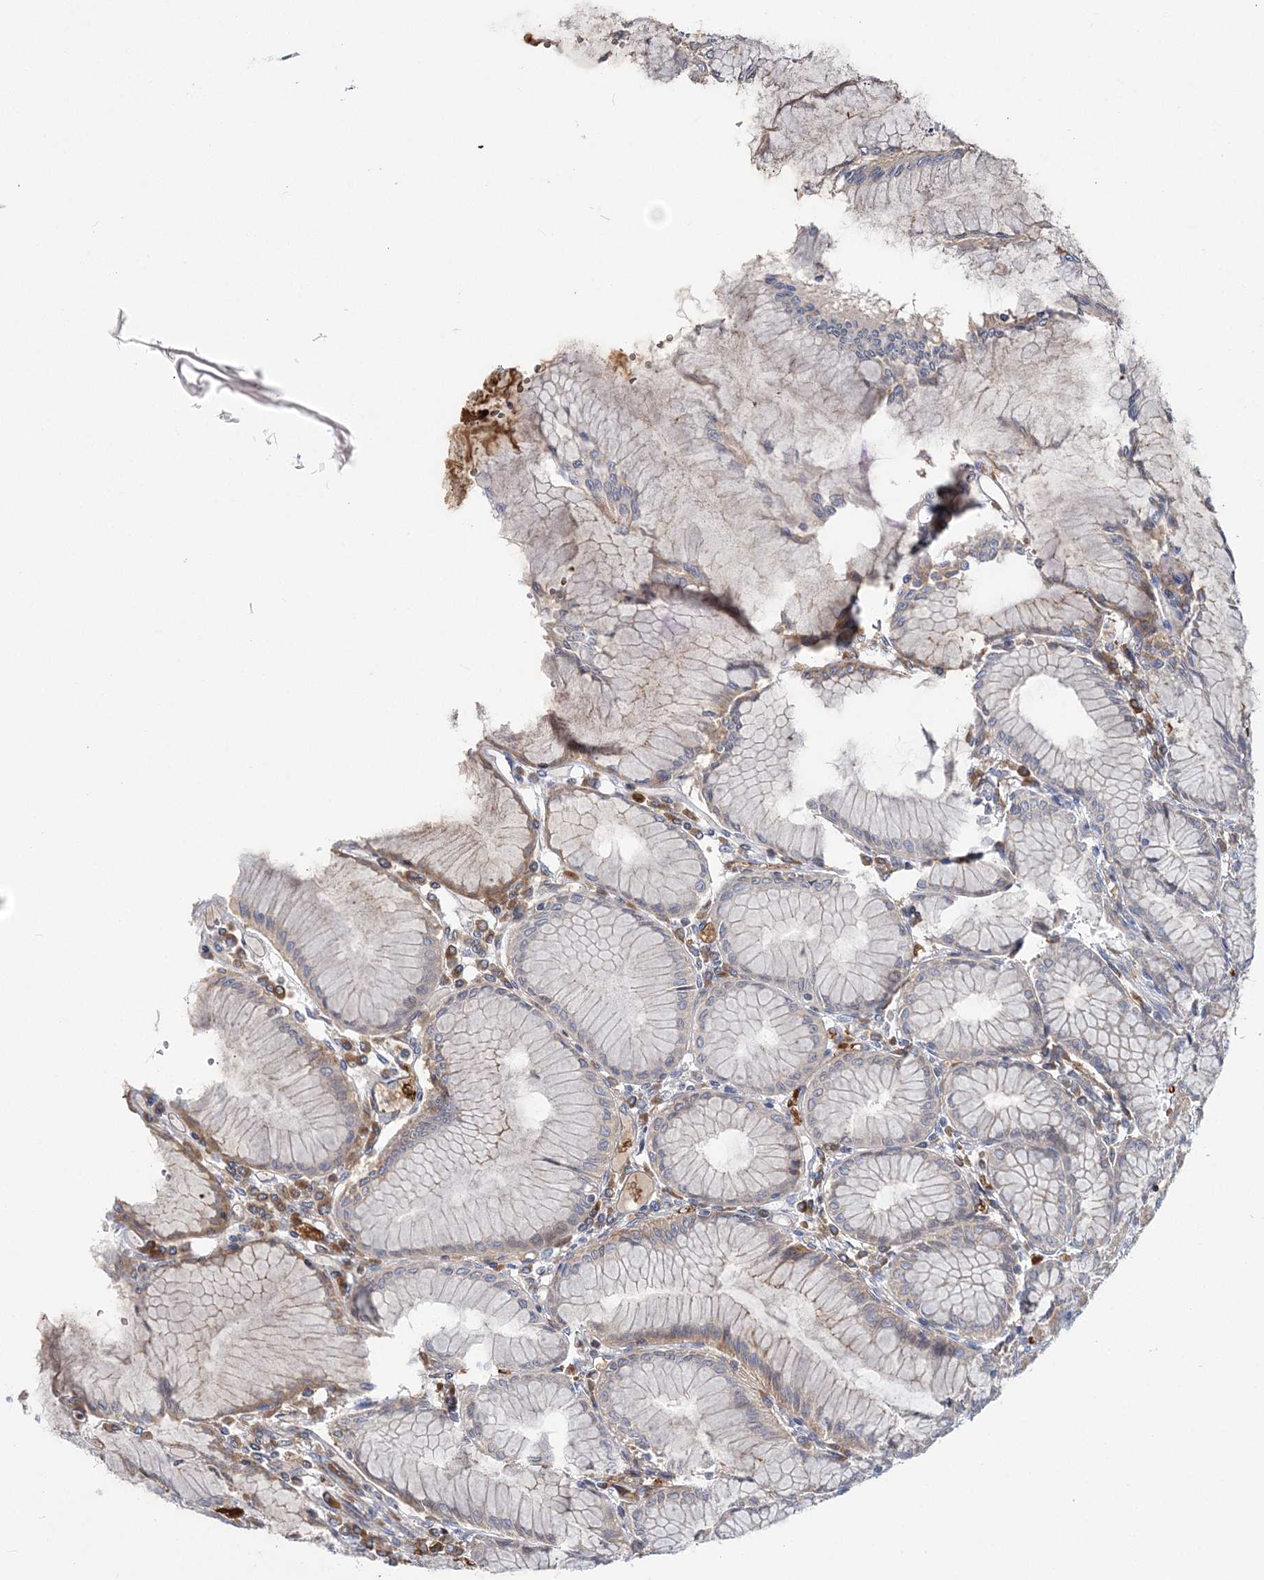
{"staining": {"intensity": "moderate", "quantity": "25%-75%", "location": "cytoplasmic/membranous"}, "tissue": "stomach", "cell_type": "Glandular cells", "image_type": "normal", "snomed": [{"axis": "morphology", "description": "Normal tissue, NOS"}, {"axis": "topography", "description": "Stomach"}], "caption": "Brown immunohistochemical staining in benign stomach reveals moderate cytoplasmic/membranous staining in about 25%-75% of glandular cells.", "gene": "ATP11B", "patient": {"sex": "female", "age": 57}}